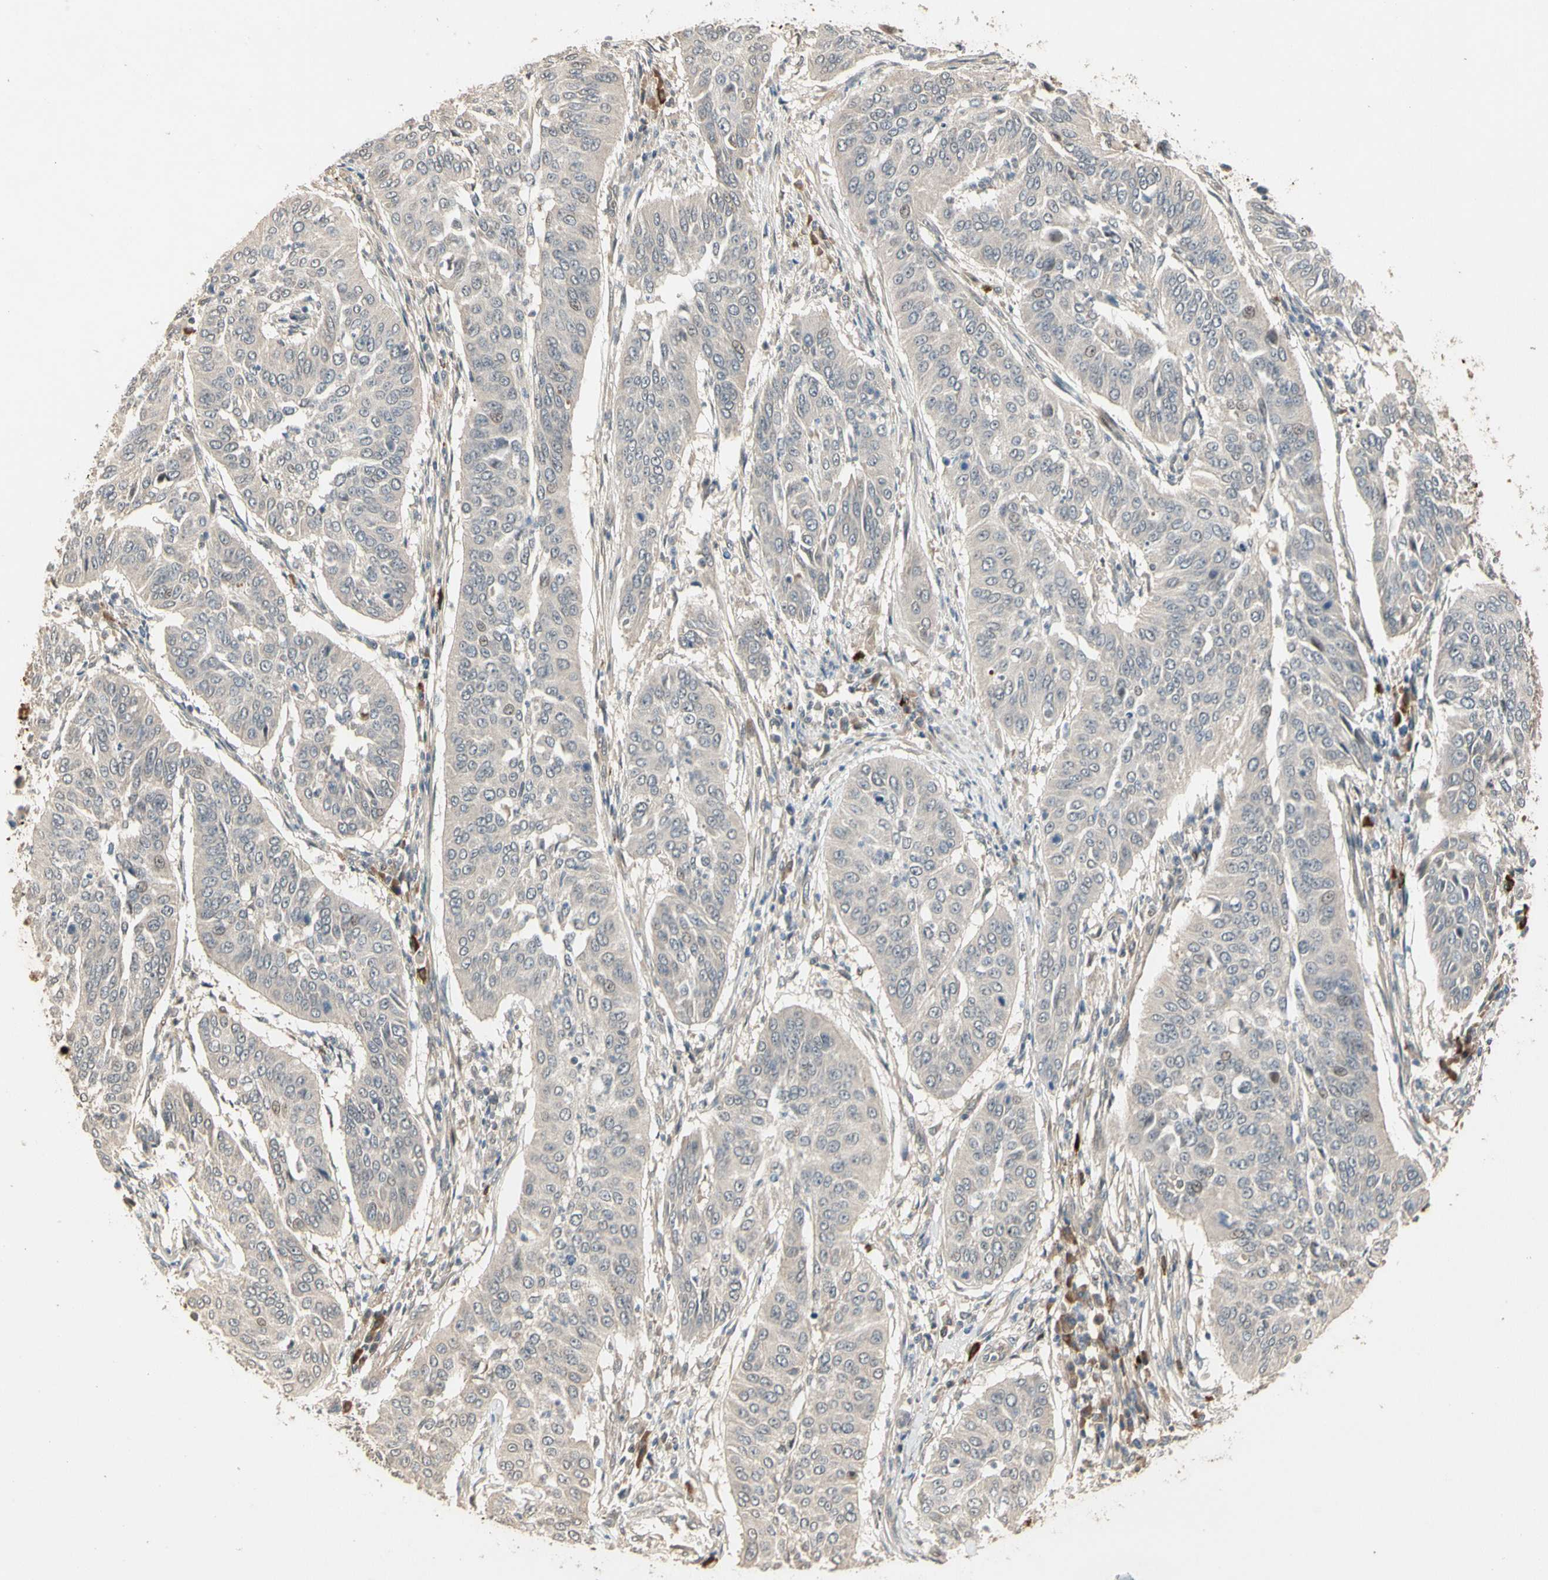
{"staining": {"intensity": "weak", "quantity": "<25%", "location": "cytoplasmic/membranous"}, "tissue": "cervical cancer", "cell_type": "Tumor cells", "image_type": "cancer", "snomed": [{"axis": "morphology", "description": "Normal tissue, NOS"}, {"axis": "morphology", "description": "Squamous cell carcinoma, NOS"}, {"axis": "topography", "description": "Cervix"}], "caption": "Tumor cells show no significant protein positivity in cervical cancer (squamous cell carcinoma).", "gene": "ATG4C", "patient": {"sex": "female", "age": 39}}